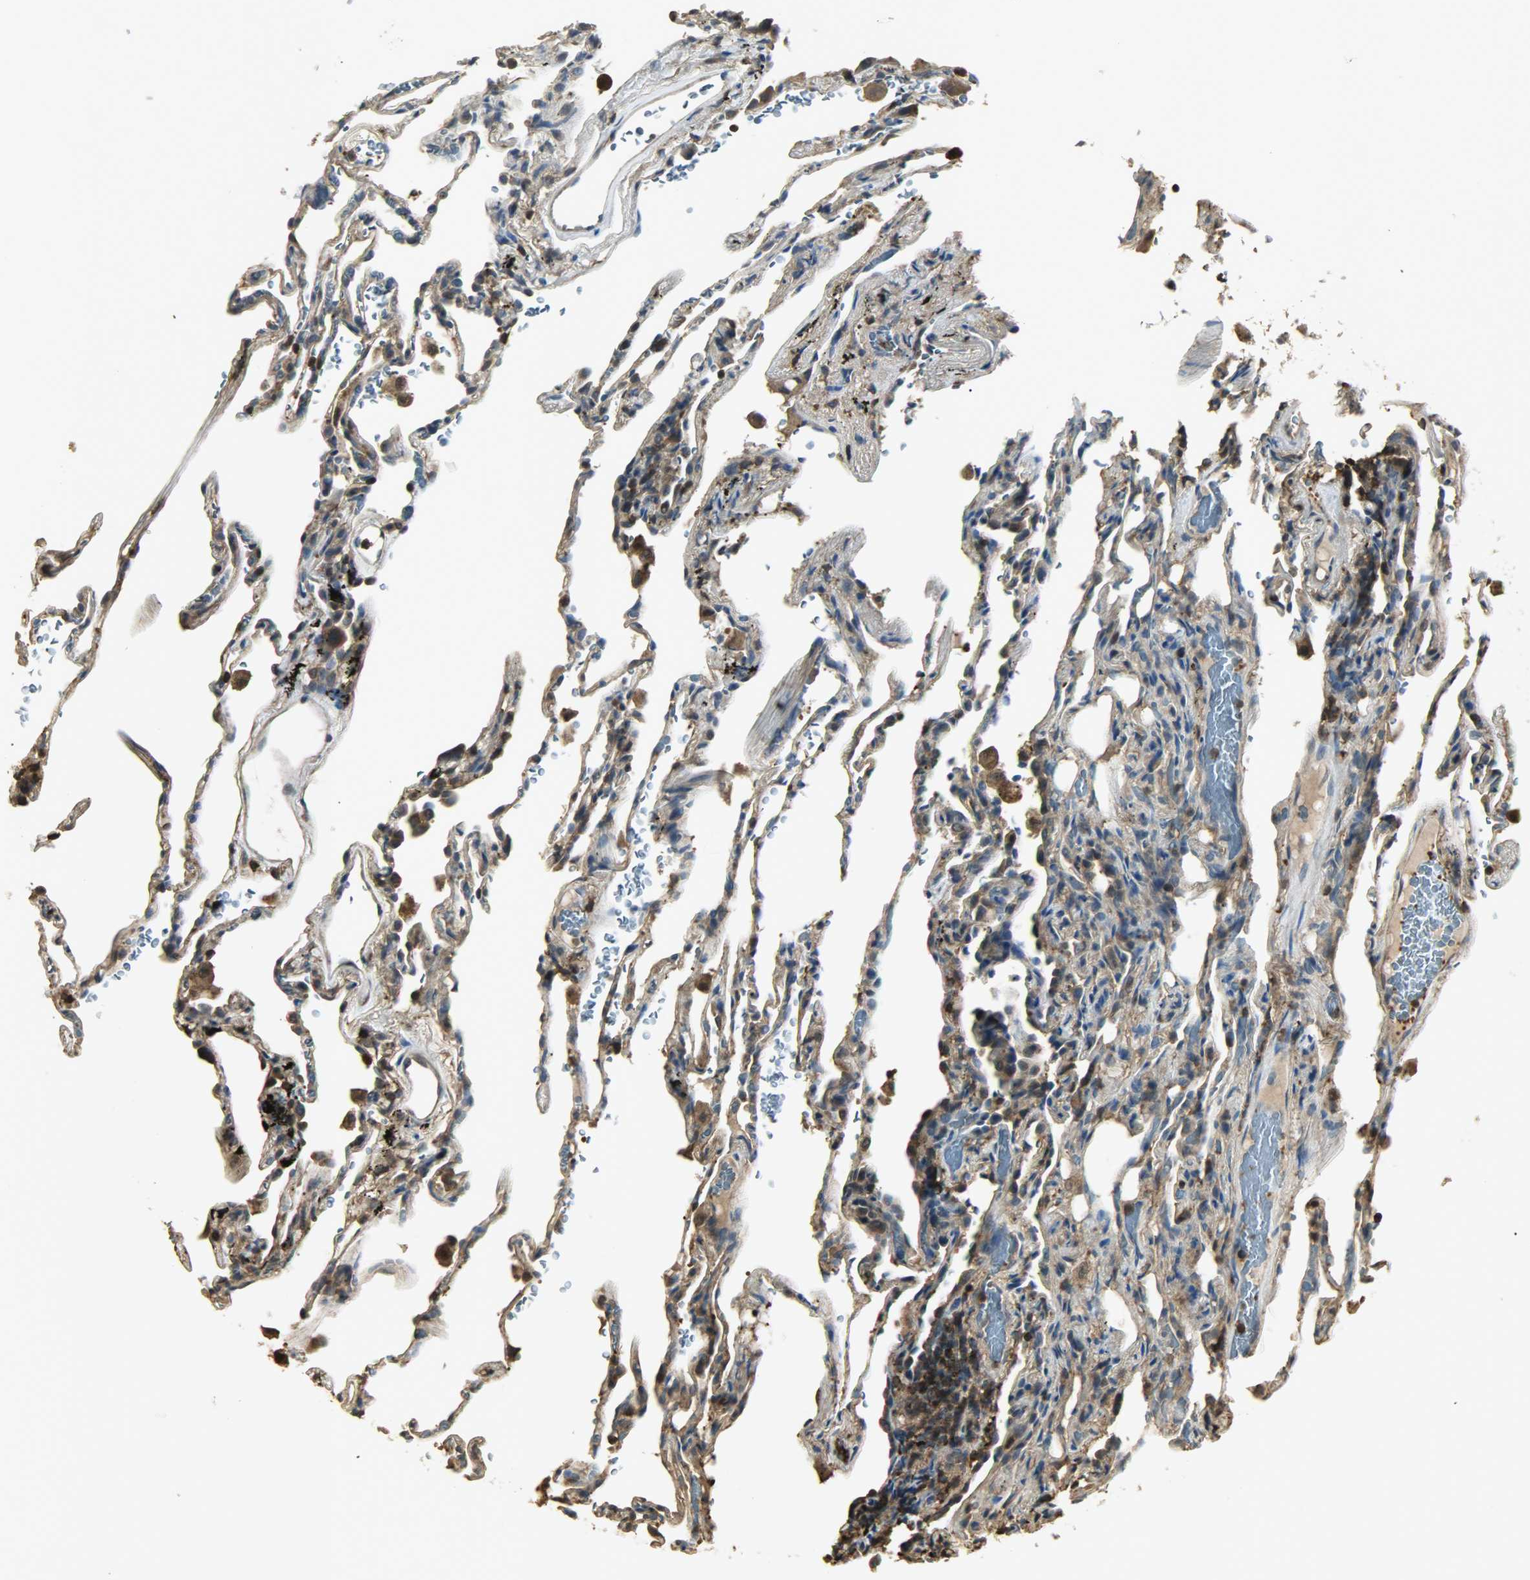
{"staining": {"intensity": "moderate", "quantity": ">75%", "location": "cytoplasmic/membranous,nuclear"}, "tissue": "lung", "cell_type": "Alveolar cells", "image_type": "normal", "snomed": [{"axis": "morphology", "description": "Normal tissue, NOS"}, {"axis": "morphology", "description": "Inflammation, NOS"}, {"axis": "topography", "description": "Lung"}], "caption": "Protein expression analysis of unremarkable human lung reveals moderate cytoplasmic/membranous,nuclear staining in approximately >75% of alveolar cells.", "gene": "YWHAZ", "patient": {"sex": "male", "age": 69}}